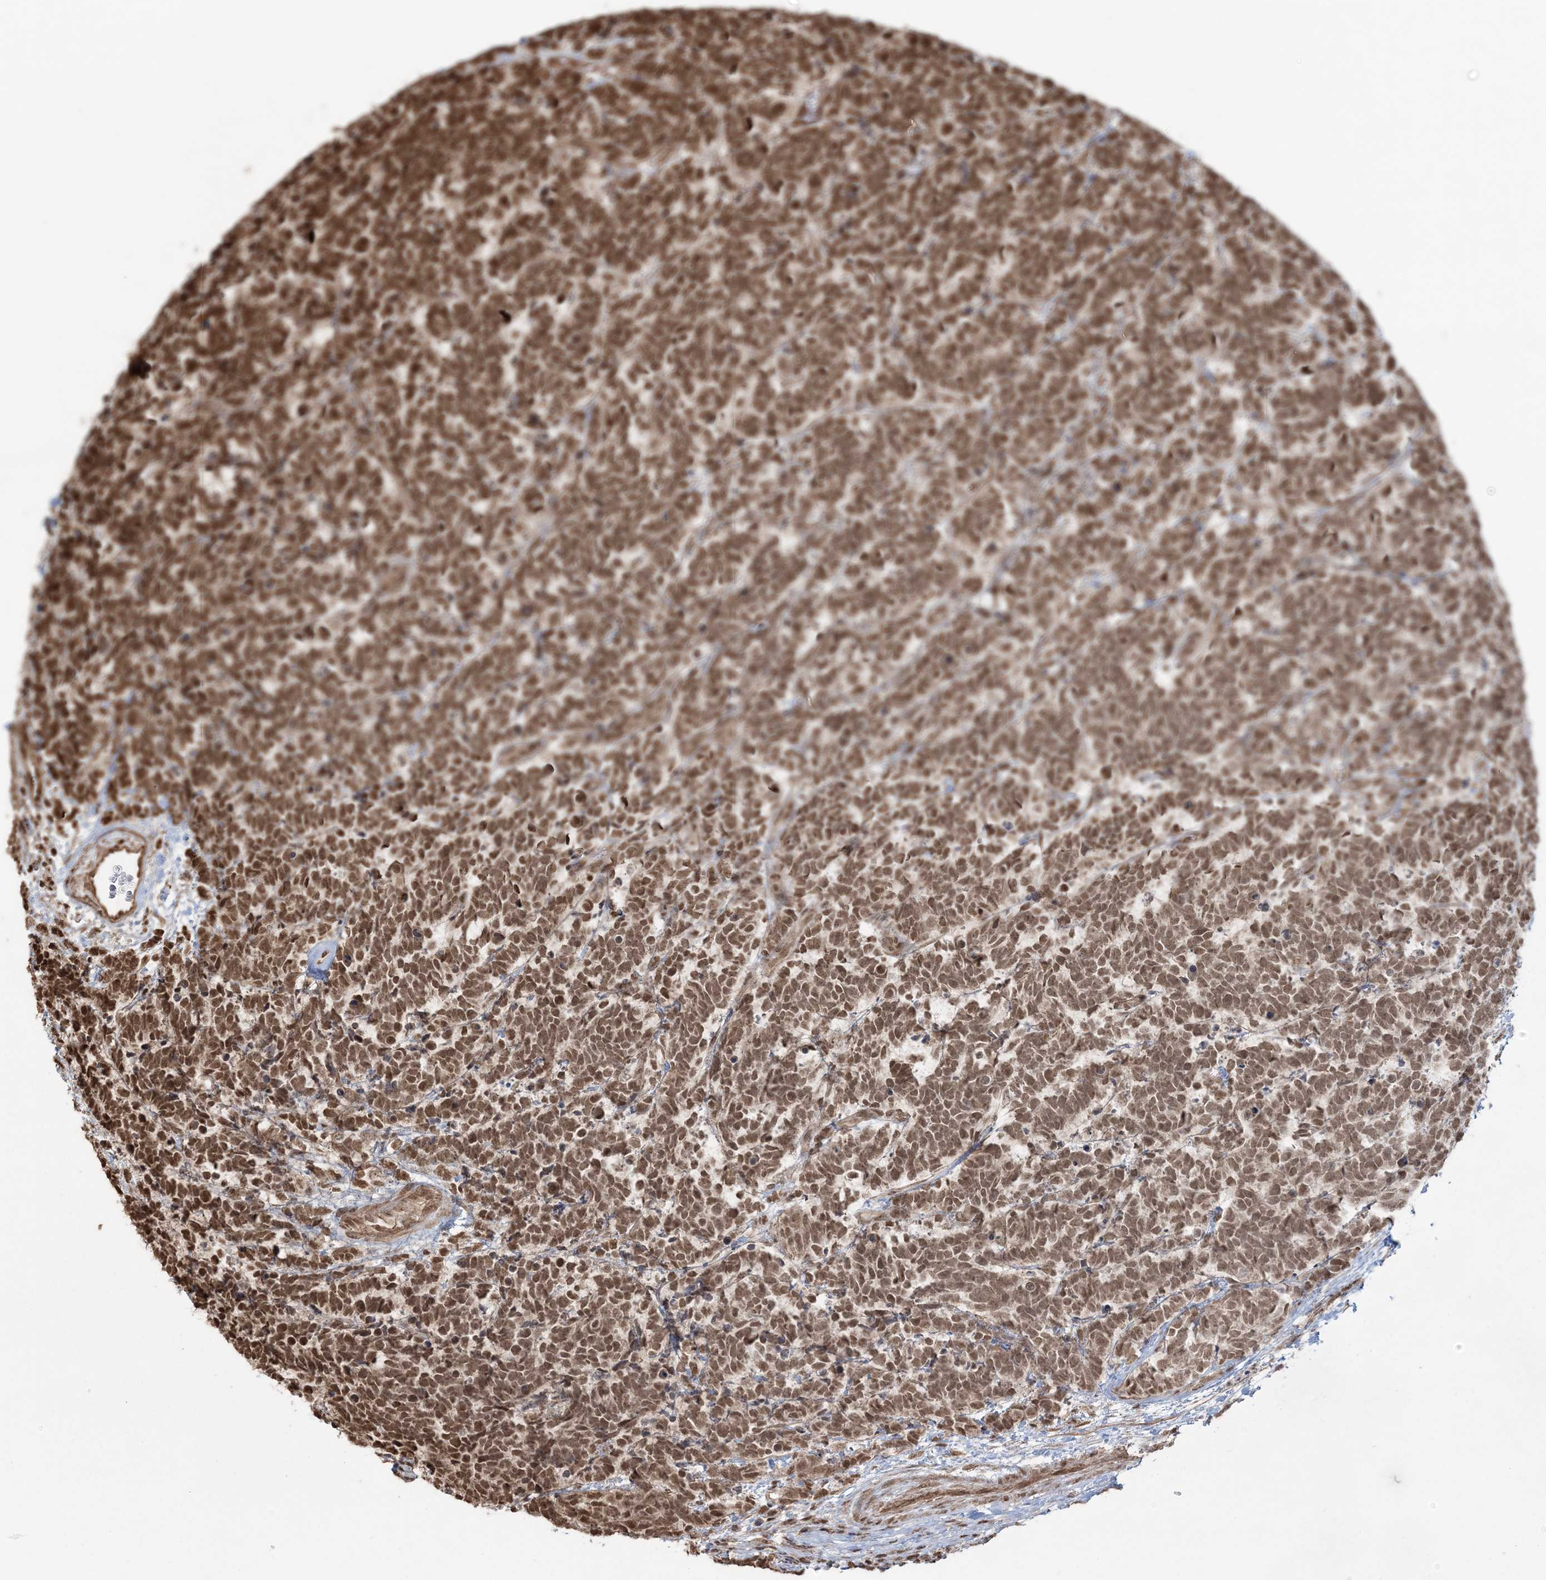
{"staining": {"intensity": "moderate", "quantity": ">75%", "location": "nuclear"}, "tissue": "carcinoid", "cell_type": "Tumor cells", "image_type": "cancer", "snomed": [{"axis": "morphology", "description": "Carcinoma, NOS"}, {"axis": "morphology", "description": "Carcinoid, malignant, NOS"}, {"axis": "topography", "description": "Urinary bladder"}], "caption": "This is an image of immunohistochemistry staining of carcinoma, which shows moderate positivity in the nuclear of tumor cells.", "gene": "ZNF839", "patient": {"sex": "male", "age": 57}}